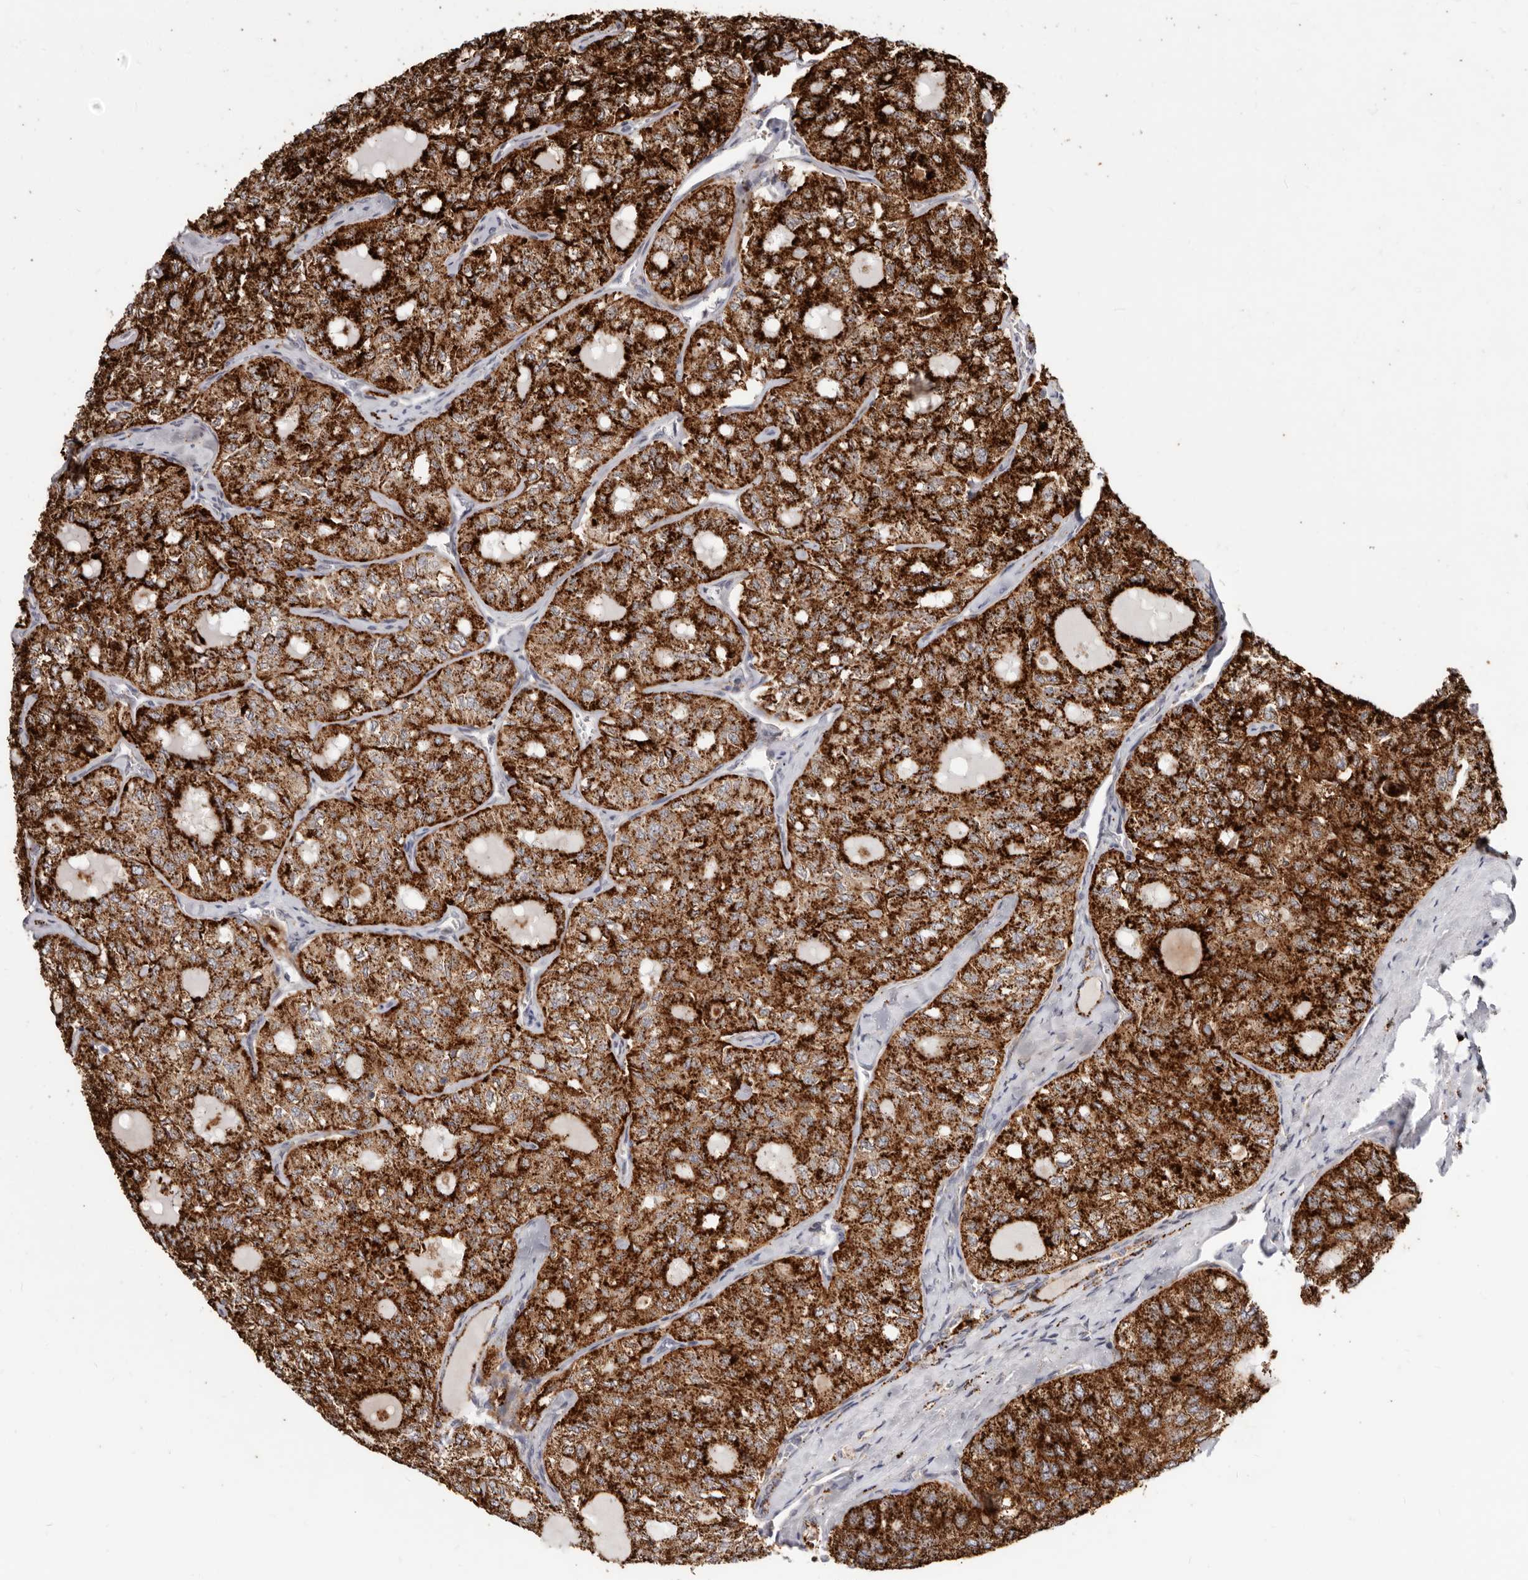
{"staining": {"intensity": "strong", "quantity": ">75%", "location": "cytoplasmic/membranous"}, "tissue": "thyroid cancer", "cell_type": "Tumor cells", "image_type": "cancer", "snomed": [{"axis": "morphology", "description": "Follicular adenoma carcinoma, NOS"}, {"axis": "topography", "description": "Thyroid gland"}], "caption": "Tumor cells show strong cytoplasmic/membranous expression in approximately >75% of cells in thyroid cancer (follicular adenoma carcinoma).", "gene": "TOR3A", "patient": {"sex": "male", "age": 75}}